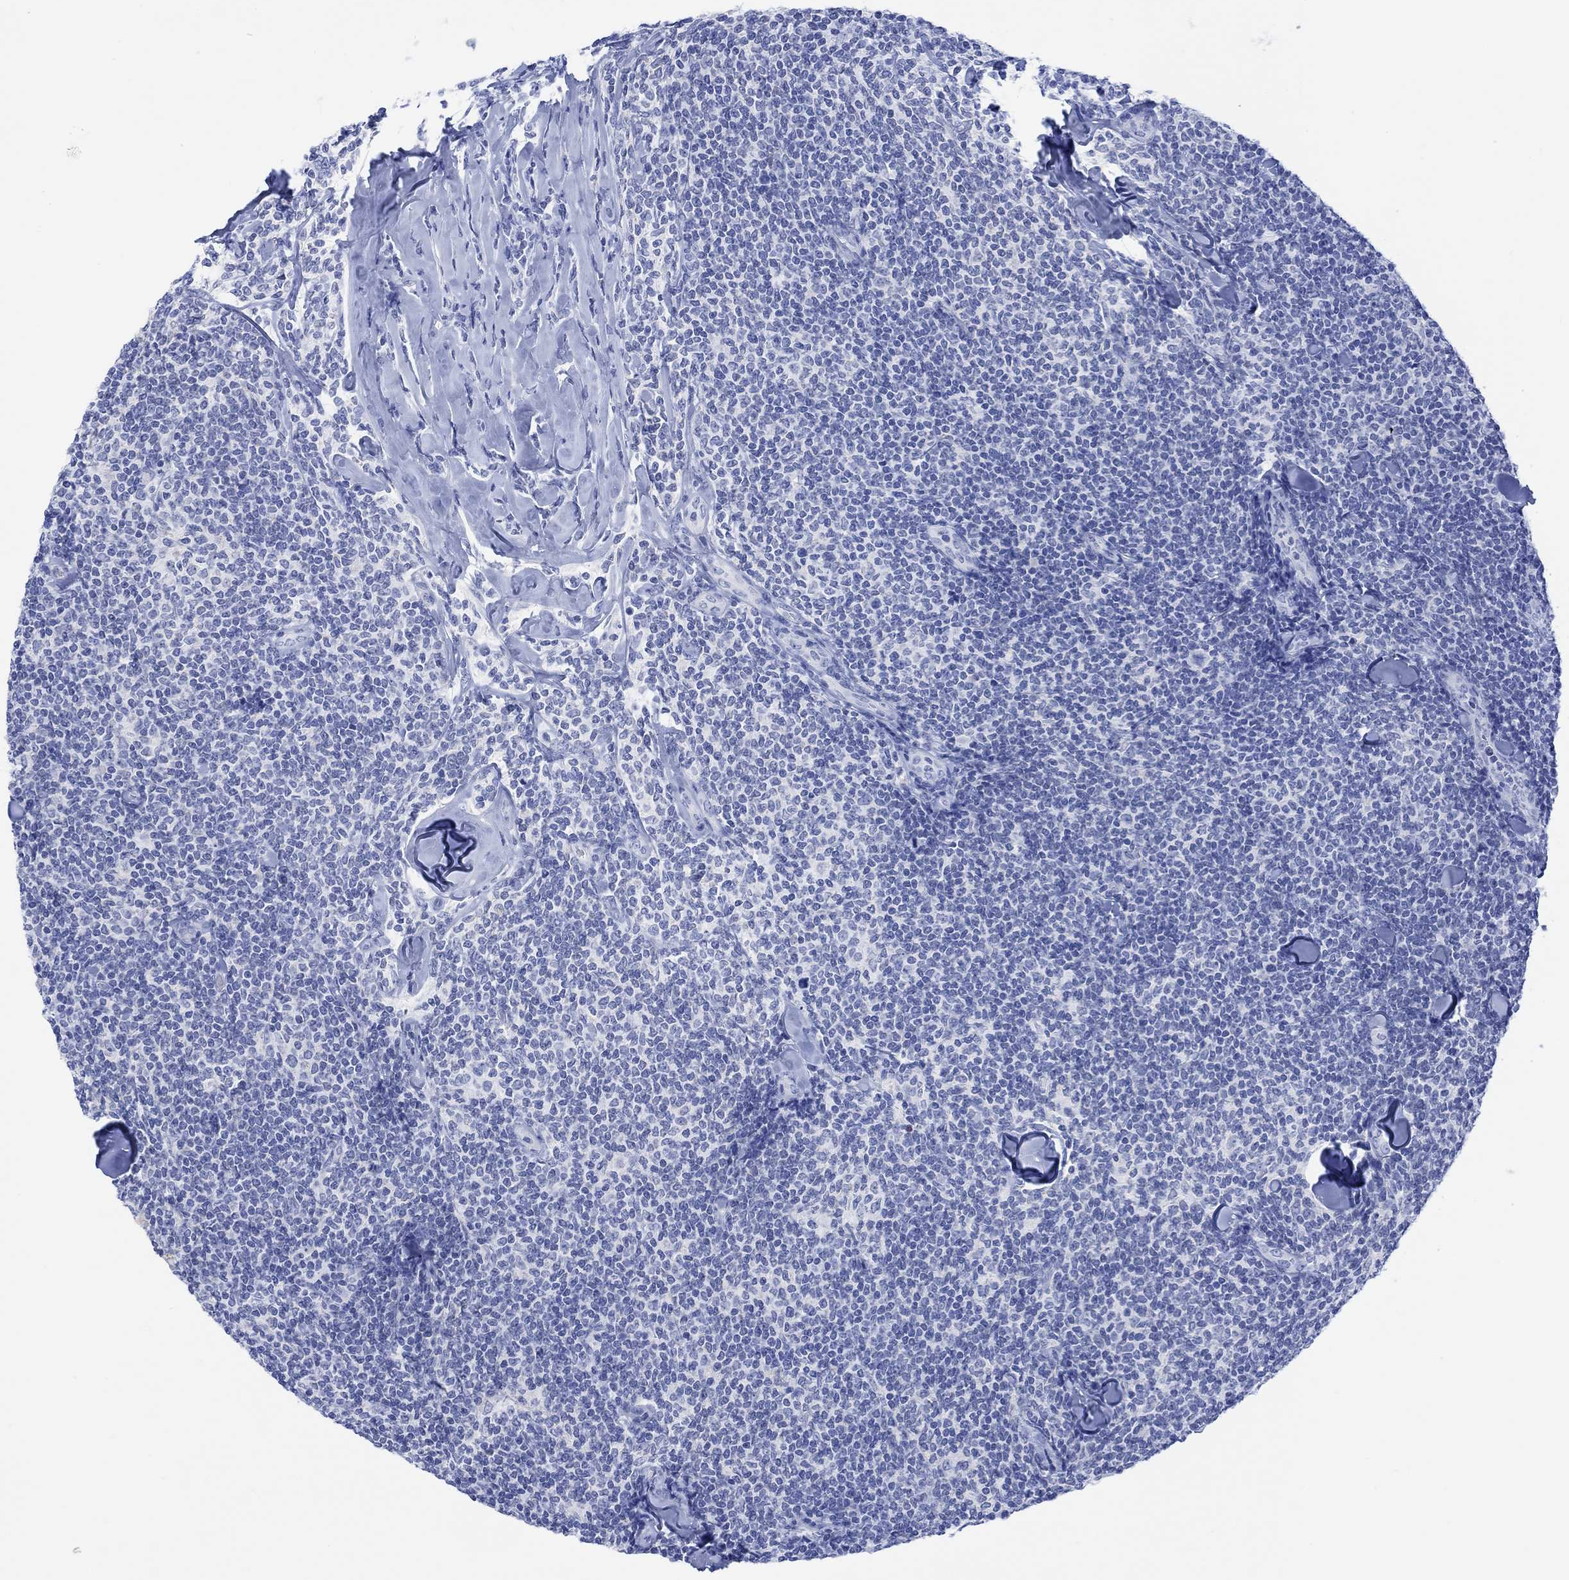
{"staining": {"intensity": "negative", "quantity": "none", "location": "none"}, "tissue": "lymphoma", "cell_type": "Tumor cells", "image_type": "cancer", "snomed": [{"axis": "morphology", "description": "Malignant lymphoma, non-Hodgkin's type, Low grade"}, {"axis": "topography", "description": "Lymph node"}], "caption": "Immunohistochemistry of lymphoma exhibits no staining in tumor cells. (DAB (3,3'-diaminobenzidine) immunohistochemistry (IHC), high magnification).", "gene": "CALCA", "patient": {"sex": "female", "age": 56}}